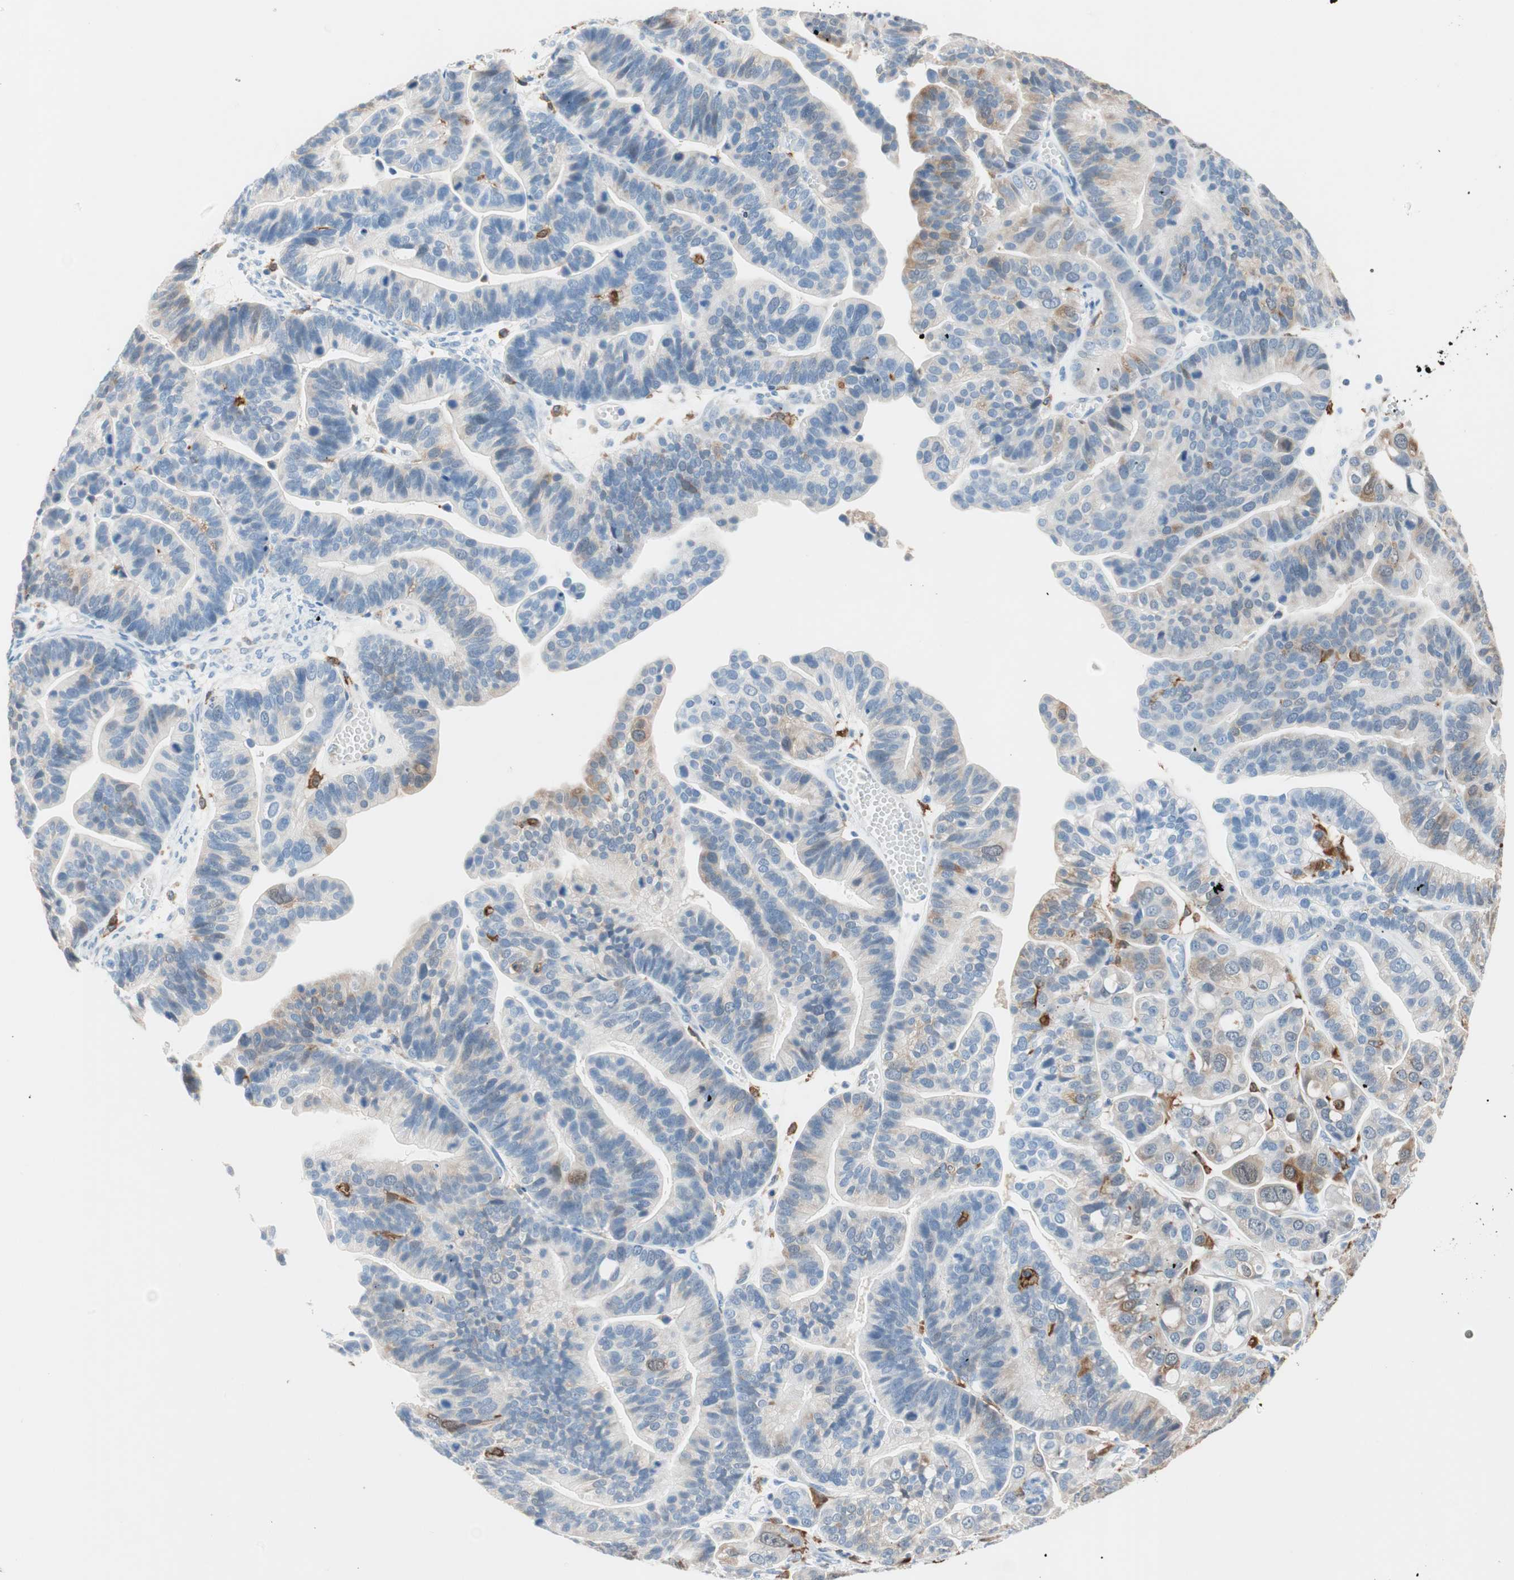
{"staining": {"intensity": "weak", "quantity": "<25%", "location": "cytoplasmic/membranous"}, "tissue": "ovarian cancer", "cell_type": "Tumor cells", "image_type": "cancer", "snomed": [{"axis": "morphology", "description": "Cystadenocarcinoma, serous, NOS"}, {"axis": "topography", "description": "Ovary"}], "caption": "IHC image of neoplastic tissue: human serous cystadenocarcinoma (ovarian) stained with DAB demonstrates no significant protein staining in tumor cells.", "gene": "GLUL", "patient": {"sex": "female", "age": 56}}